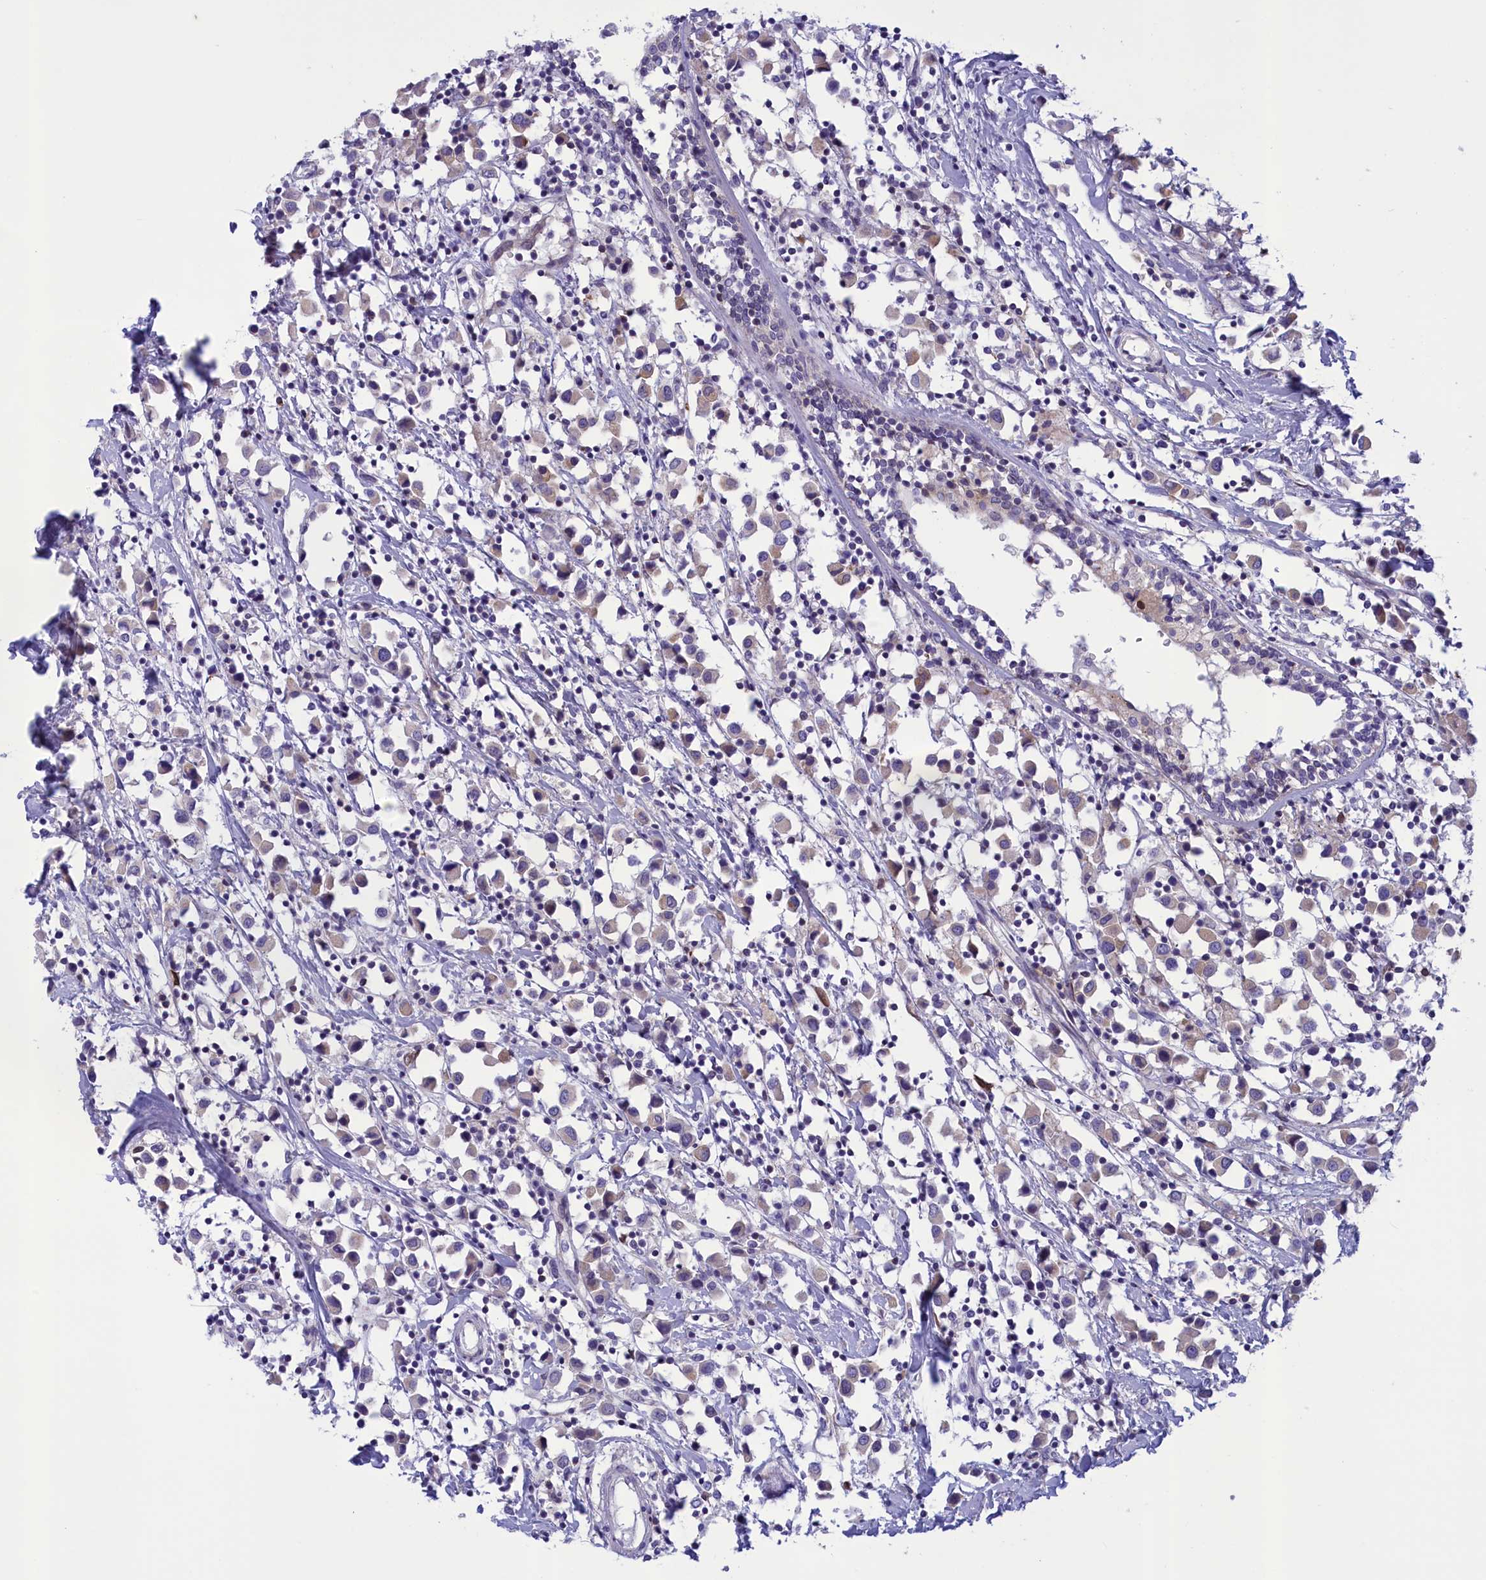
{"staining": {"intensity": "negative", "quantity": "none", "location": "none"}, "tissue": "breast cancer", "cell_type": "Tumor cells", "image_type": "cancer", "snomed": [{"axis": "morphology", "description": "Duct carcinoma"}, {"axis": "topography", "description": "Breast"}], "caption": "Protein analysis of breast cancer reveals no significant positivity in tumor cells.", "gene": "CORO2A", "patient": {"sex": "female", "age": 61}}